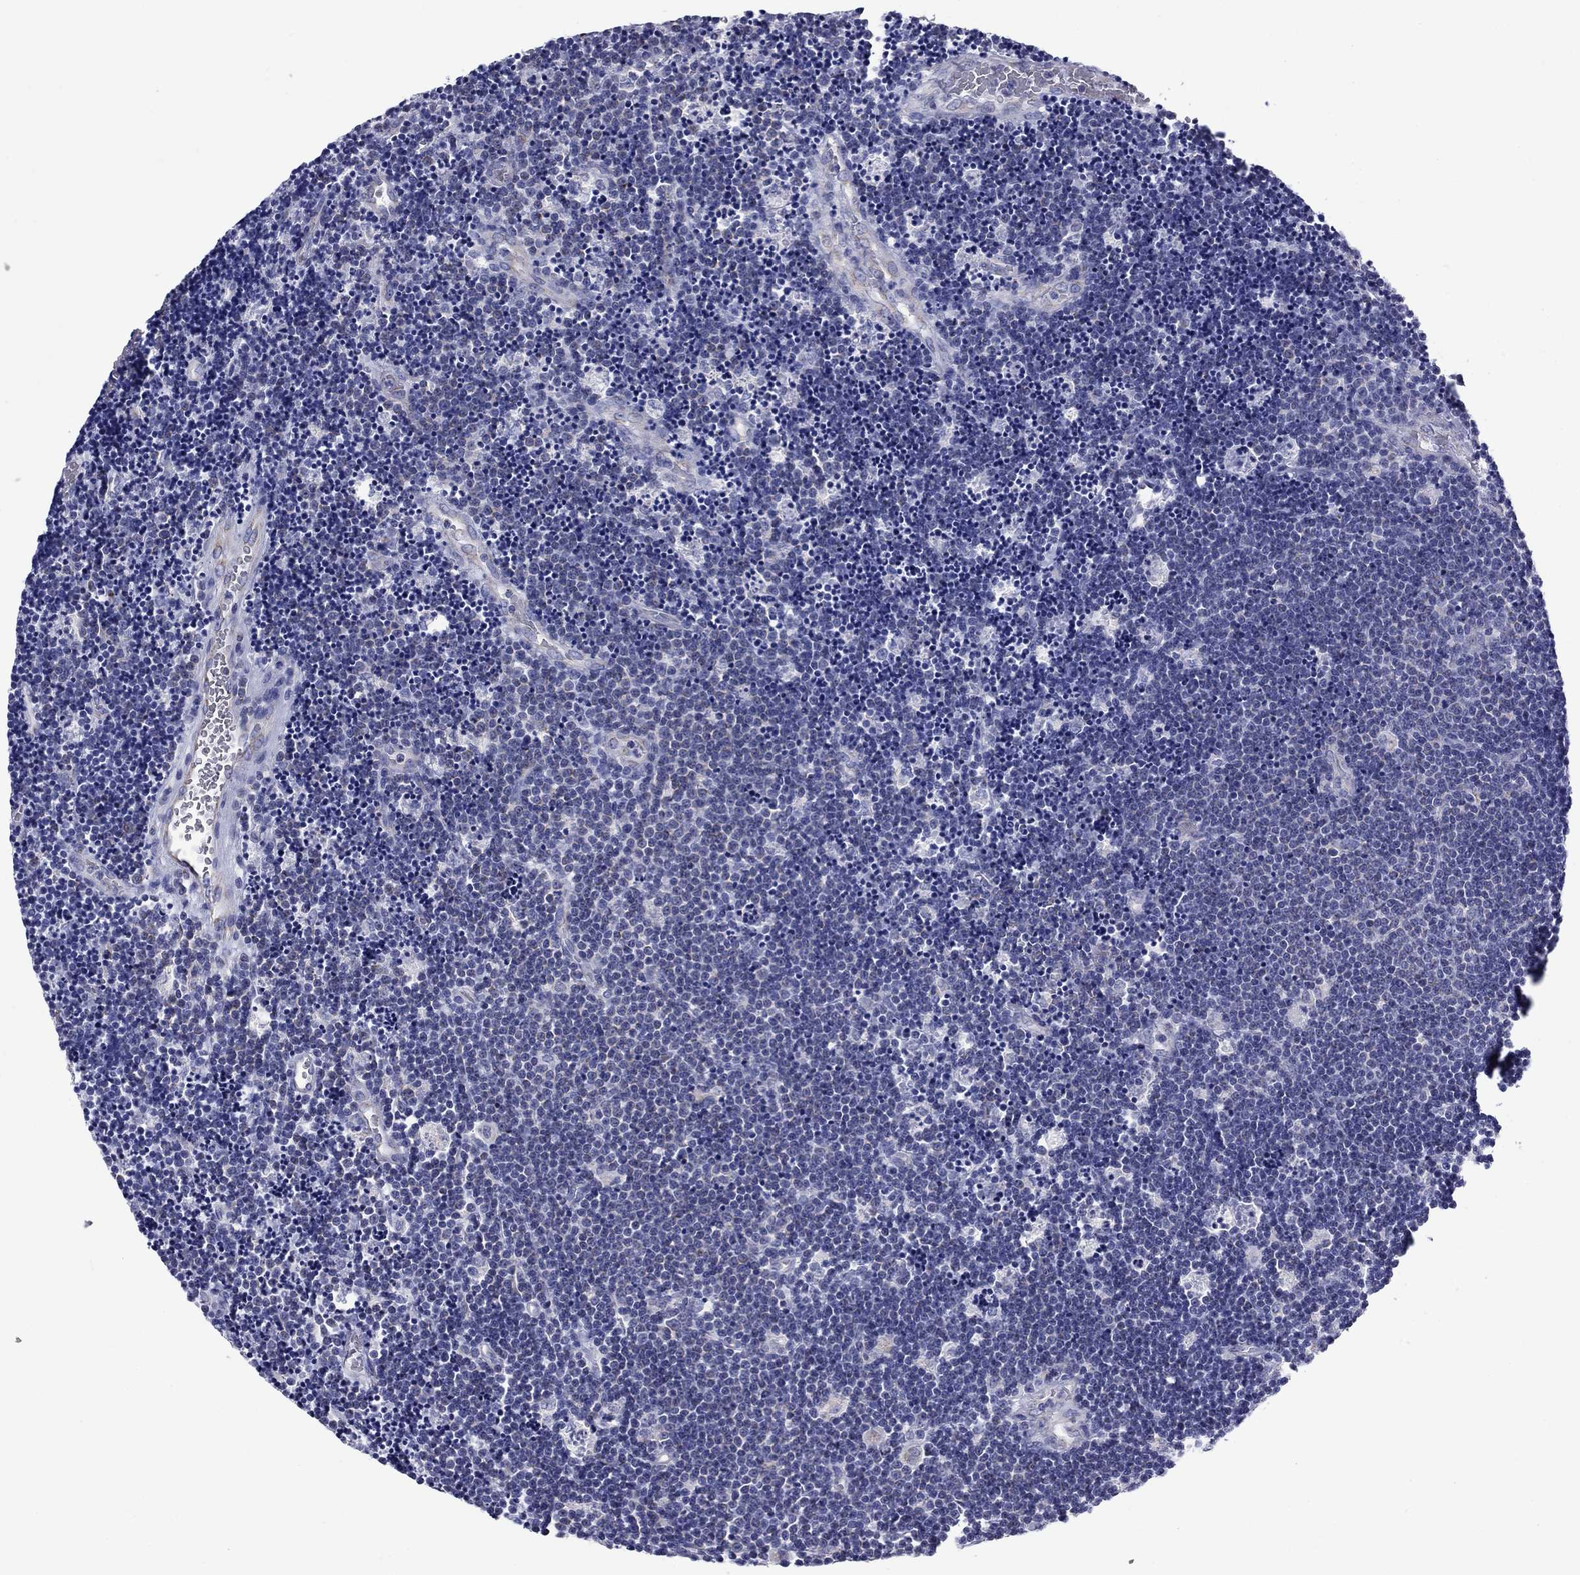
{"staining": {"intensity": "negative", "quantity": "none", "location": "none"}, "tissue": "lymphoma", "cell_type": "Tumor cells", "image_type": "cancer", "snomed": [{"axis": "morphology", "description": "Malignant lymphoma, non-Hodgkin's type, Low grade"}, {"axis": "topography", "description": "Brain"}], "caption": "Malignant lymphoma, non-Hodgkin's type (low-grade) was stained to show a protein in brown. There is no significant expression in tumor cells.", "gene": "ACADSB", "patient": {"sex": "female", "age": 66}}